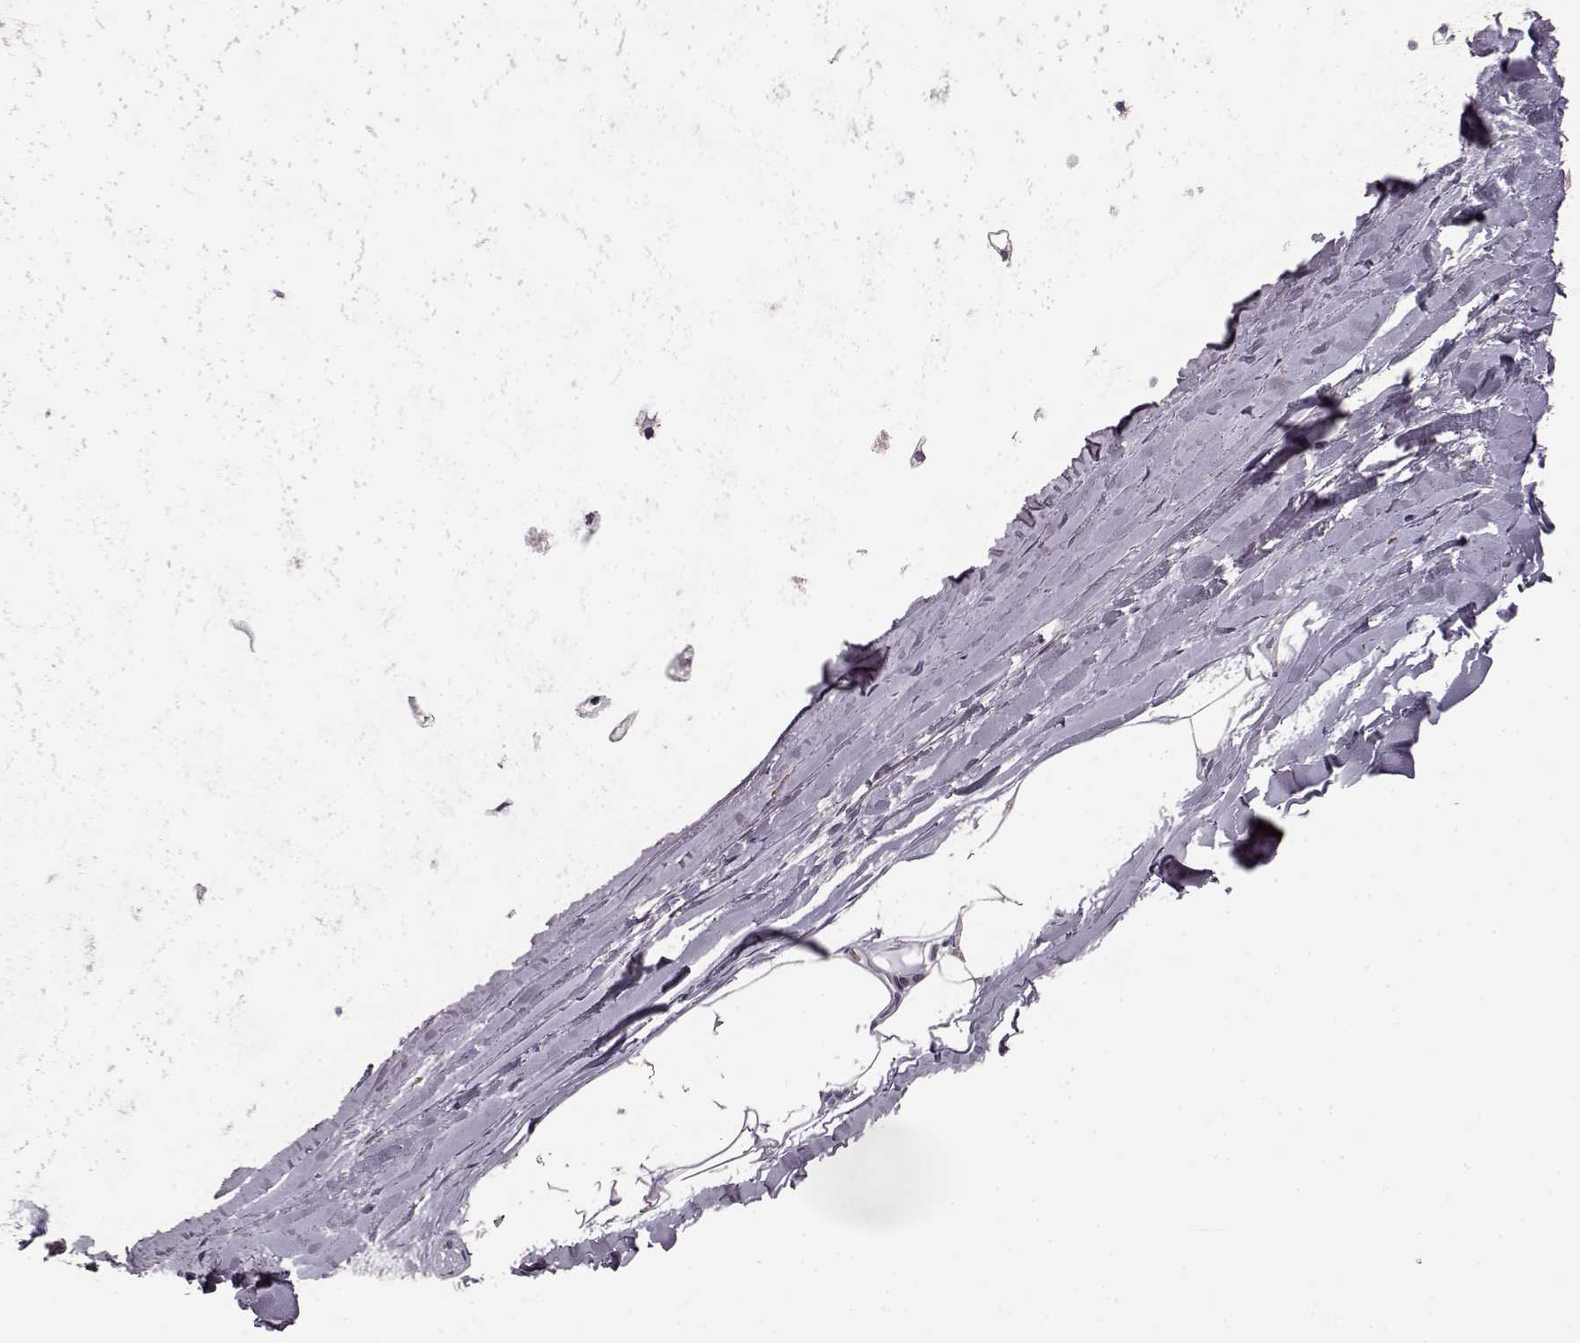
{"staining": {"intensity": "negative", "quantity": "none", "location": "none"}, "tissue": "soft tissue", "cell_type": "Fibroblasts", "image_type": "normal", "snomed": [{"axis": "morphology", "description": "Normal tissue, NOS"}, {"axis": "topography", "description": "Lymph node"}, {"axis": "topography", "description": "Bronchus"}], "caption": "This is an immunohistochemistry photomicrograph of unremarkable soft tissue. There is no positivity in fibroblasts.", "gene": "GHR", "patient": {"sex": "female", "age": 70}}